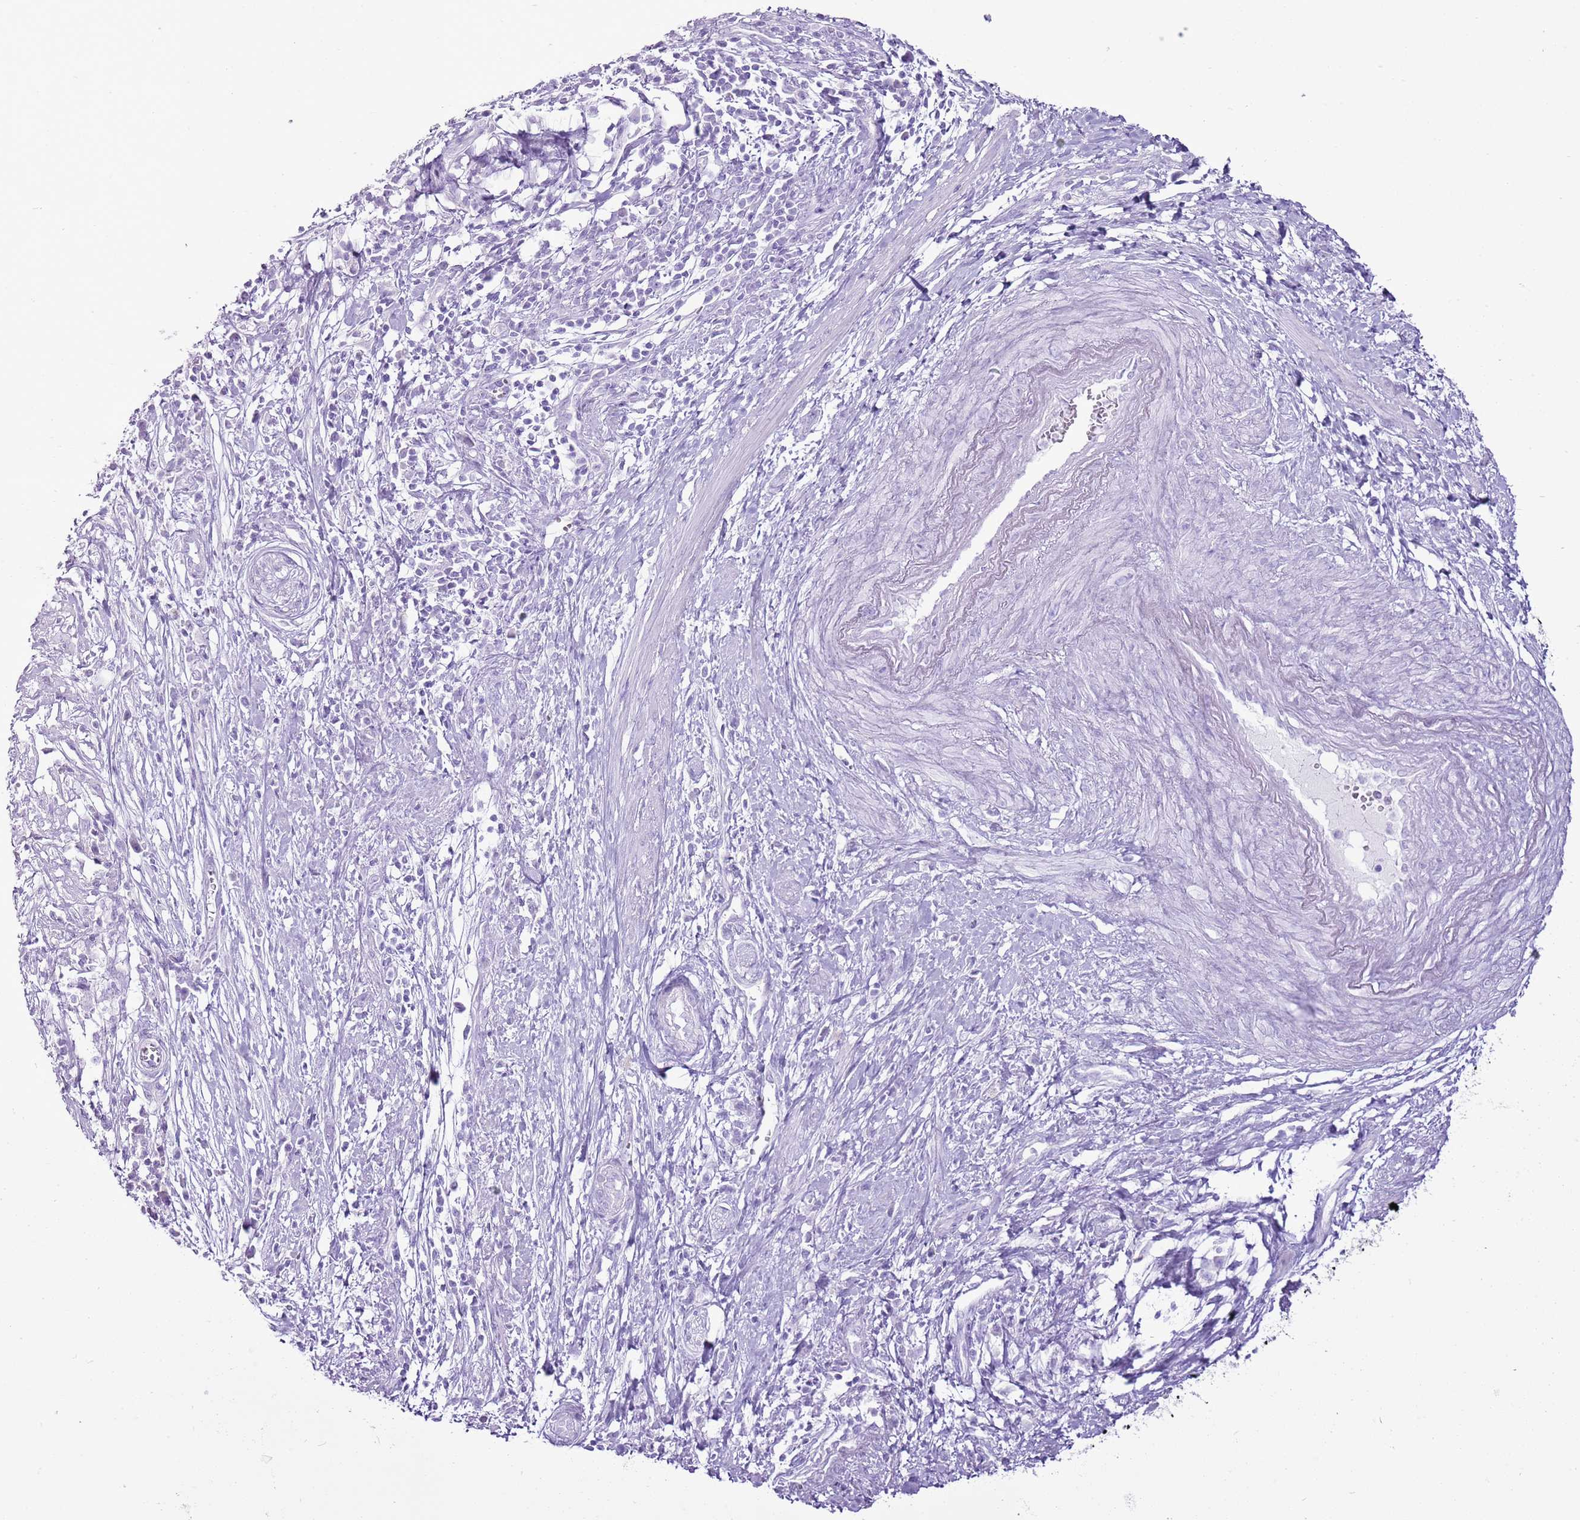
{"staining": {"intensity": "negative", "quantity": "none", "location": "none"}, "tissue": "cervical cancer", "cell_type": "Tumor cells", "image_type": "cancer", "snomed": [{"axis": "morphology", "description": "Squamous cell carcinoma, NOS"}, {"axis": "topography", "description": "Cervix"}], "caption": "A photomicrograph of cervical cancer (squamous cell carcinoma) stained for a protein shows no brown staining in tumor cells.", "gene": "CNFN", "patient": {"sex": "female", "age": 39}}